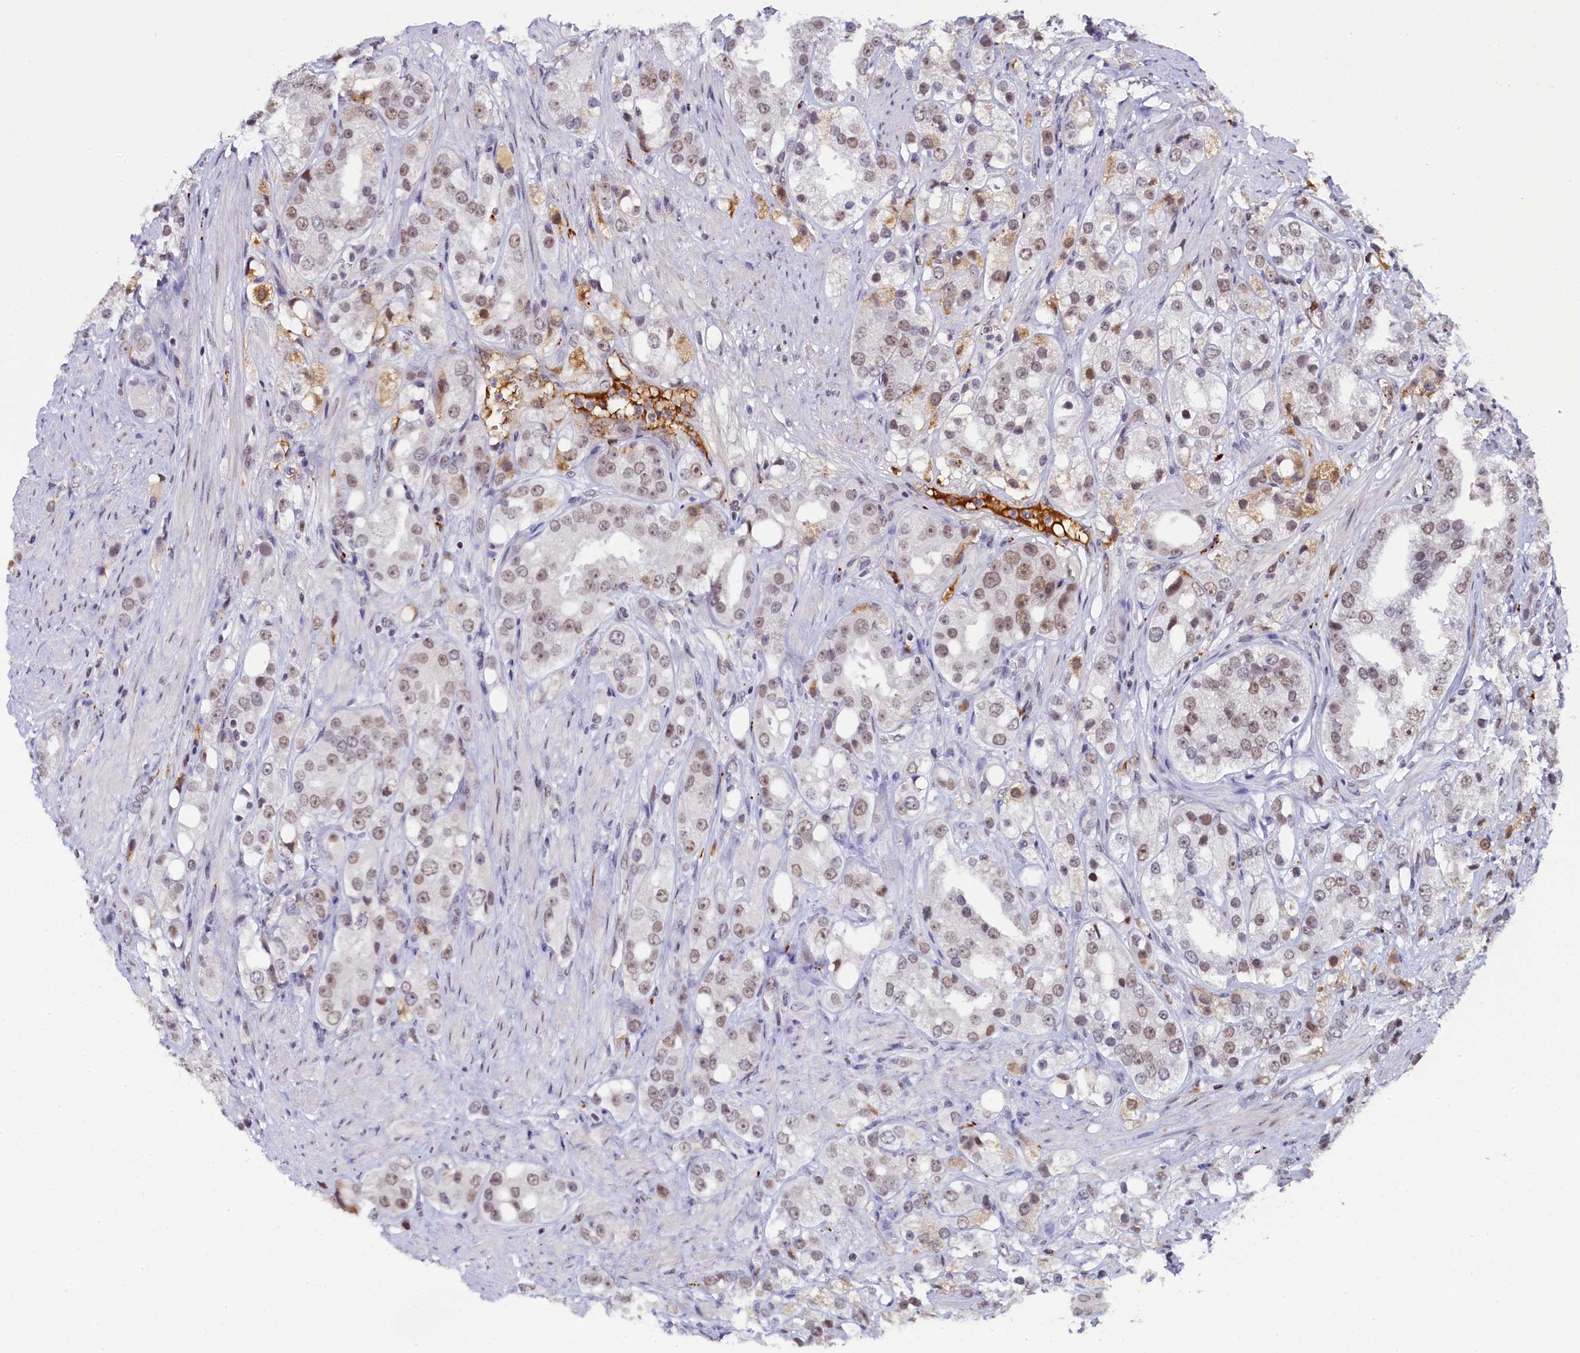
{"staining": {"intensity": "weak", "quantity": ">75%", "location": "nuclear"}, "tissue": "prostate cancer", "cell_type": "Tumor cells", "image_type": "cancer", "snomed": [{"axis": "morphology", "description": "Adenocarcinoma, NOS"}, {"axis": "topography", "description": "Prostate"}], "caption": "Immunohistochemical staining of human prostate cancer (adenocarcinoma) displays low levels of weak nuclear protein staining in about >75% of tumor cells. The staining was performed using DAB to visualize the protein expression in brown, while the nuclei were stained in blue with hematoxylin (Magnification: 20x).", "gene": "INTS14", "patient": {"sex": "male", "age": 79}}